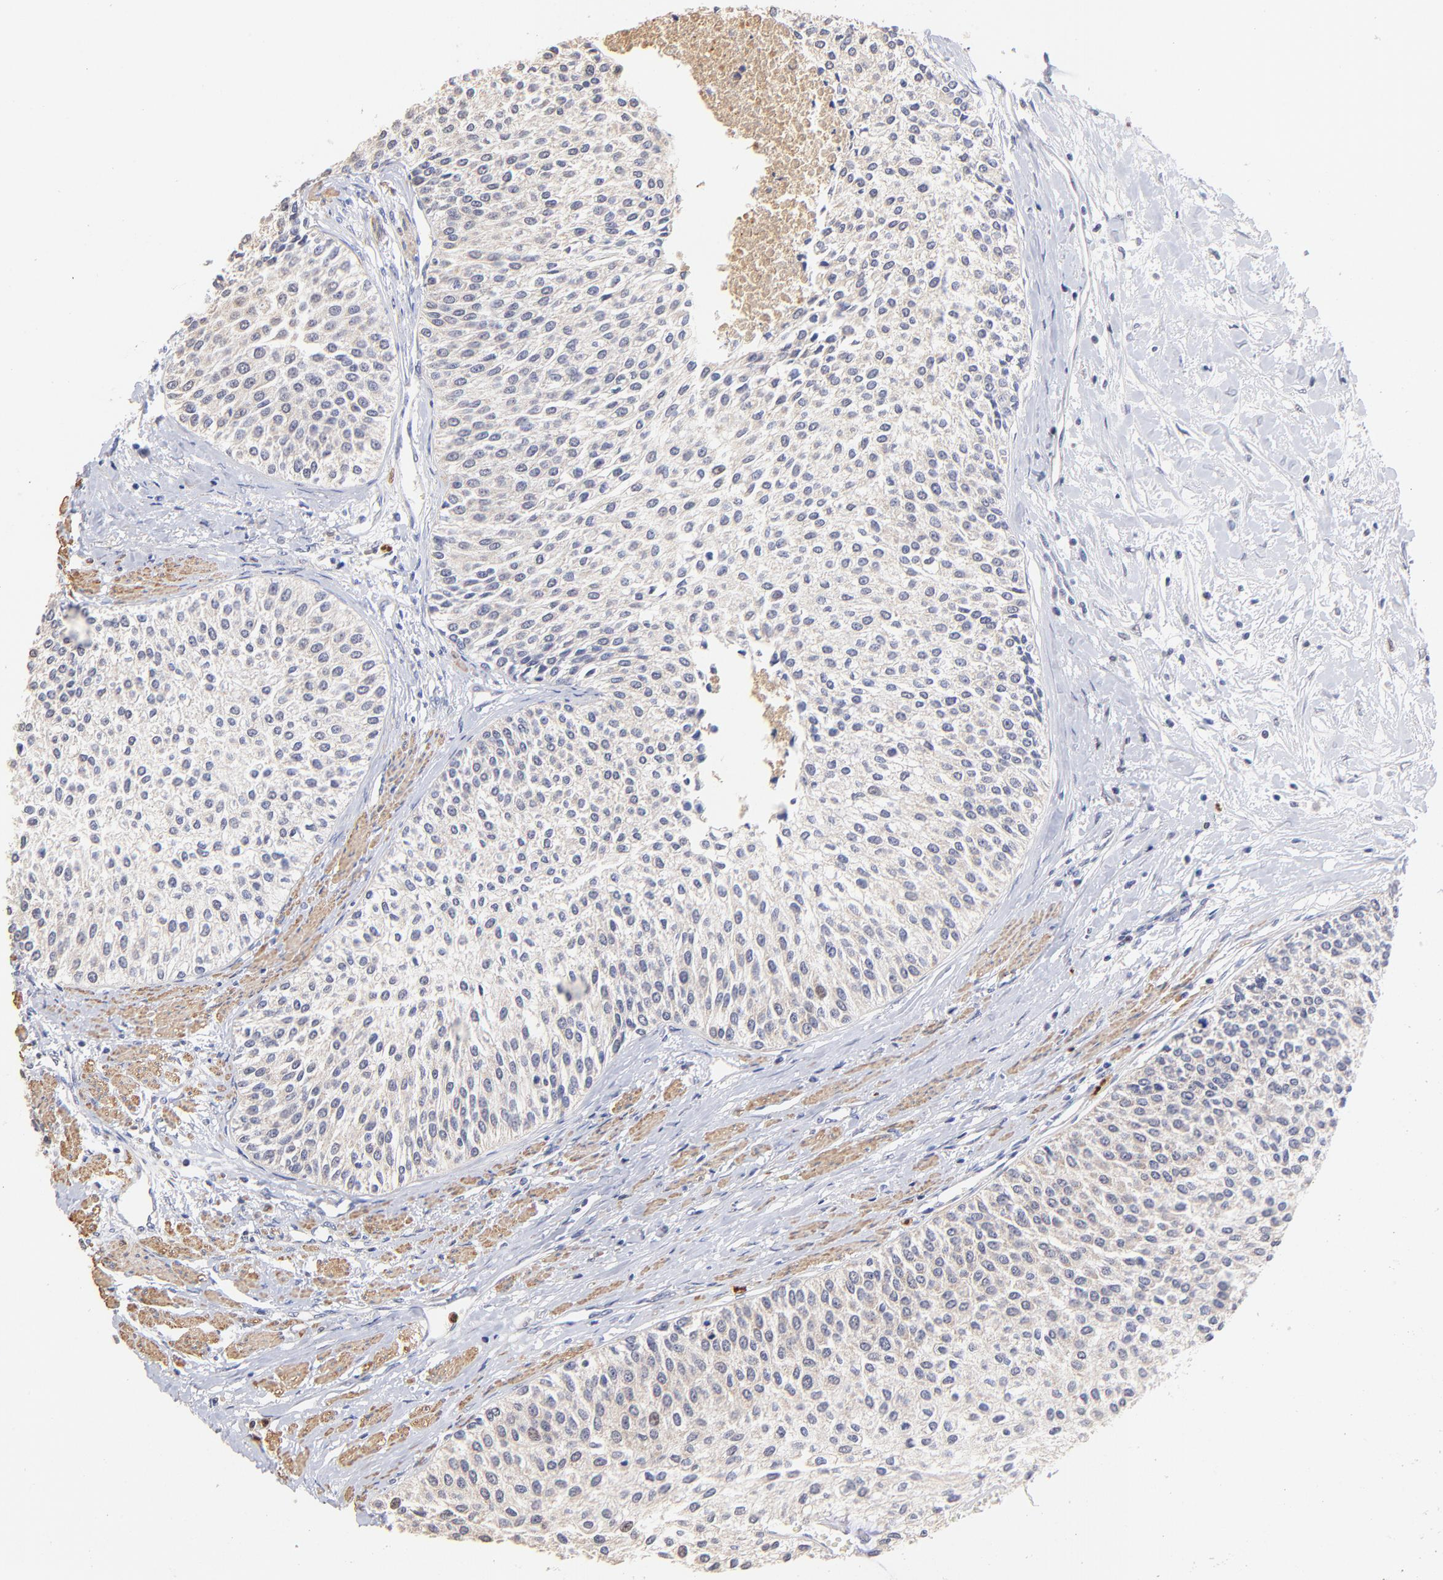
{"staining": {"intensity": "negative", "quantity": "none", "location": "none"}, "tissue": "urothelial cancer", "cell_type": "Tumor cells", "image_type": "cancer", "snomed": [{"axis": "morphology", "description": "Urothelial carcinoma, Low grade"}, {"axis": "topography", "description": "Urinary bladder"}], "caption": "High magnification brightfield microscopy of urothelial cancer stained with DAB (brown) and counterstained with hematoxylin (blue): tumor cells show no significant expression.", "gene": "BBOF1", "patient": {"sex": "female", "age": 73}}